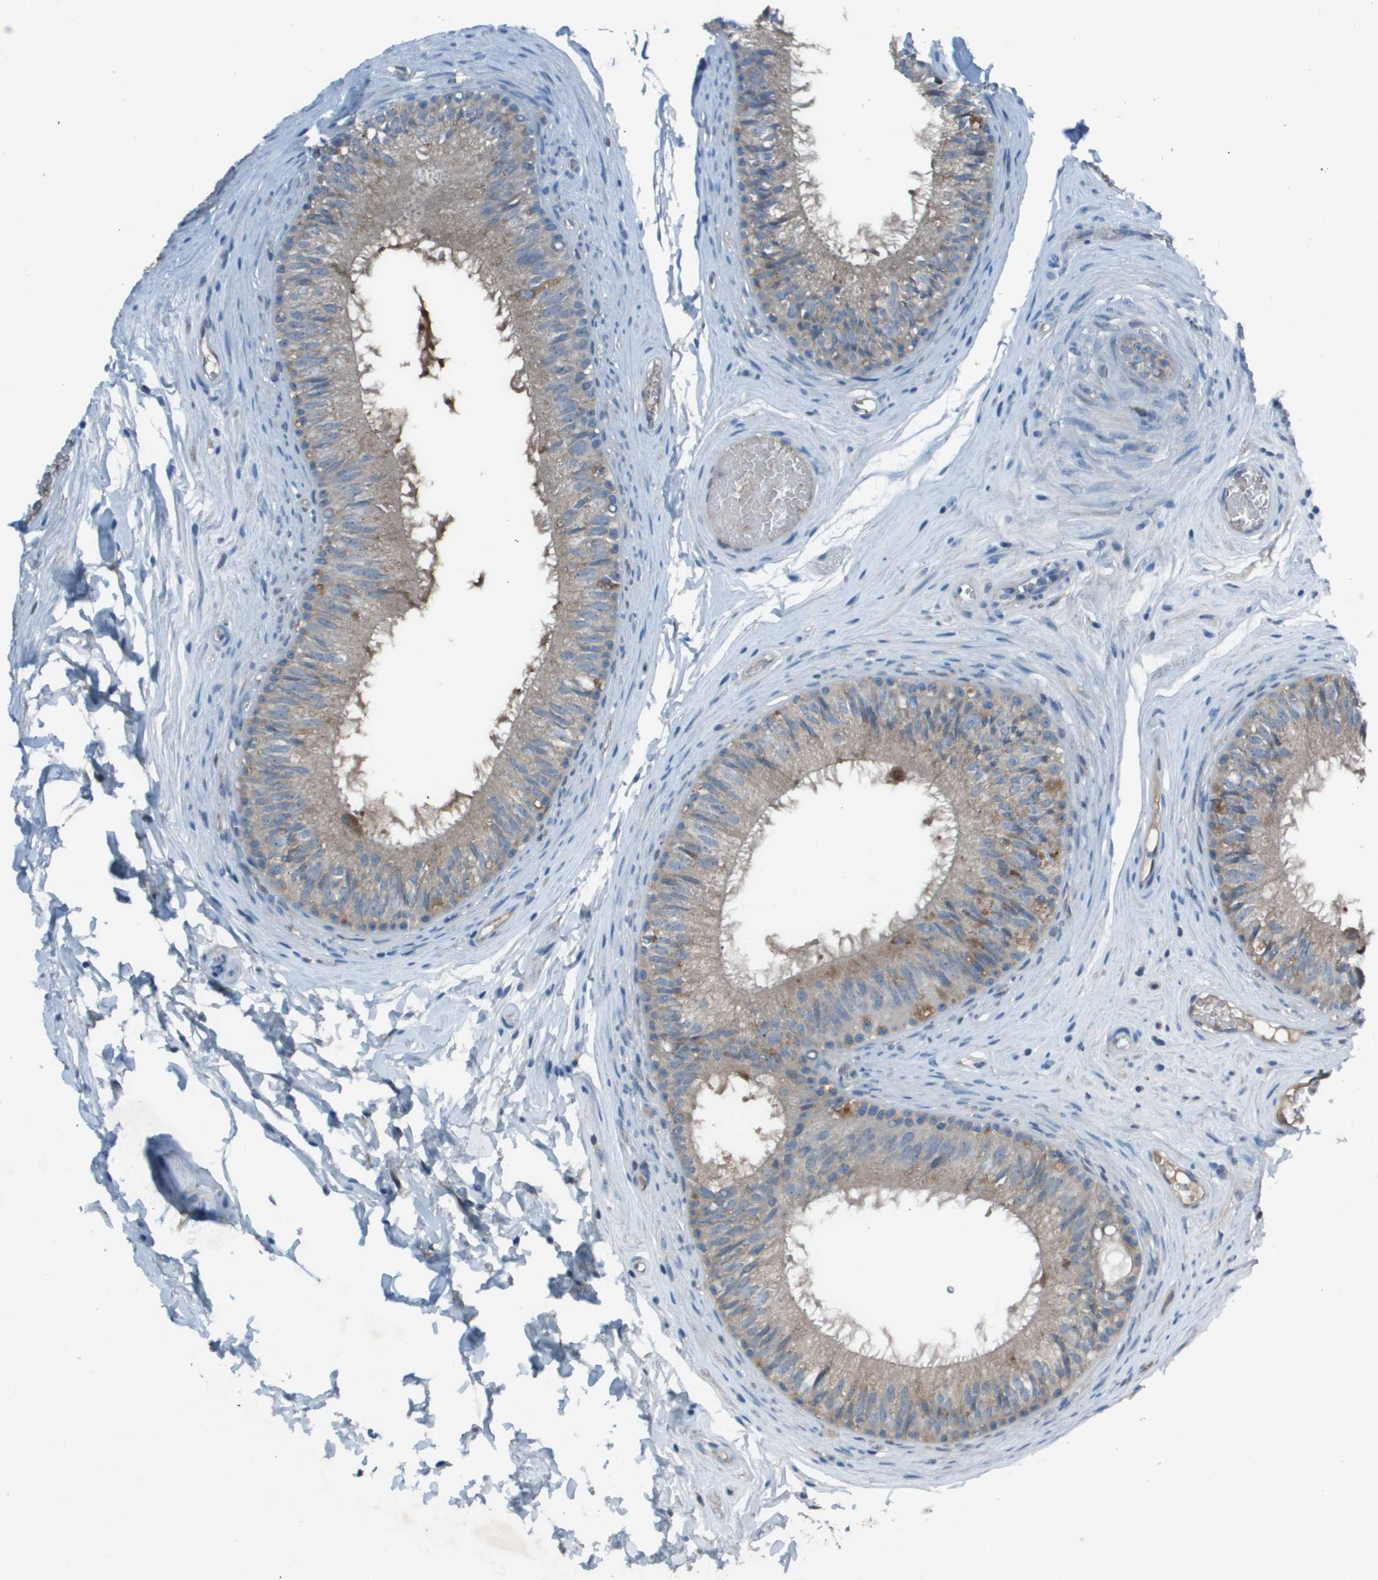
{"staining": {"intensity": "moderate", "quantity": "<25%", "location": "cytoplasmic/membranous"}, "tissue": "epididymis", "cell_type": "Glandular cells", "image_type": "normal", "snomed": [{"axis": "morphology", "description": "Normal tissue, NOS"}, {"axis": "topography", "description": "Testis"}, {"axis": "topography", "description": "Epididymis"}], "caption": "Brown immunohistochemical staining in normal human epididymis shows moderate cytoplasmic/membranous staining in approximately <25% of glandular cells.", "gene": "CAMK4", "patient": {"sex": "male", "age": 36}}